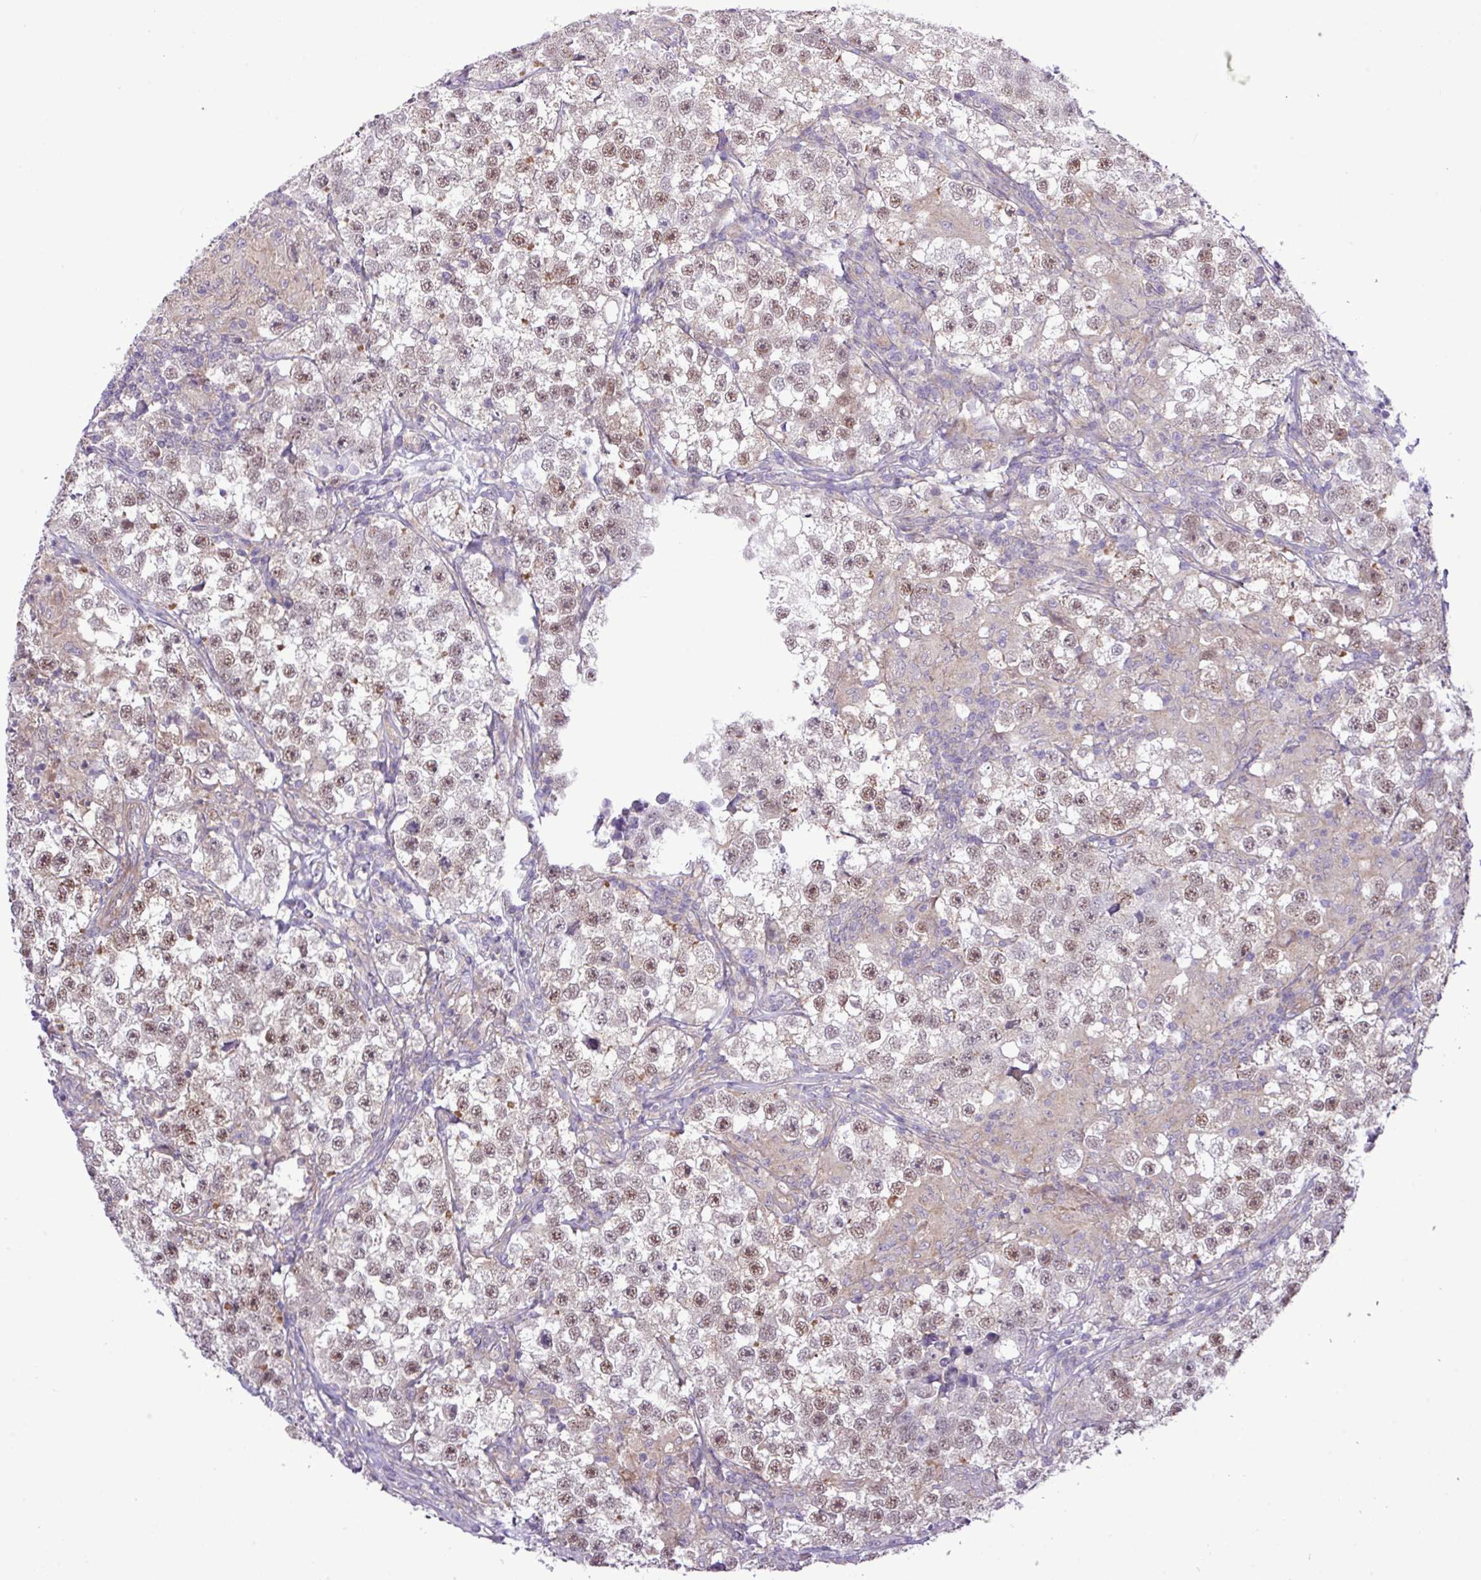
{"staining": {"intensity": "moderate", "quantity": "25%-75%", "location": "nuclear"}, "tissue": "testis cancer", "cell_type": "Tumor cells", "image_type": "cancer", "snomed": [{"axis": "morphology", "description": "Seminoma, NOS"}, {"axis": "topography", "description": "Testis"}], "caption": "Testis cancer tissue displays moderate nuclear staining in about 25%-75% of tumor cells The protein of interest is shown in brown color, while the nuclei are stained blue.", "gene": "FAM222B", "patient": {"sex": "male", "age": 46}}